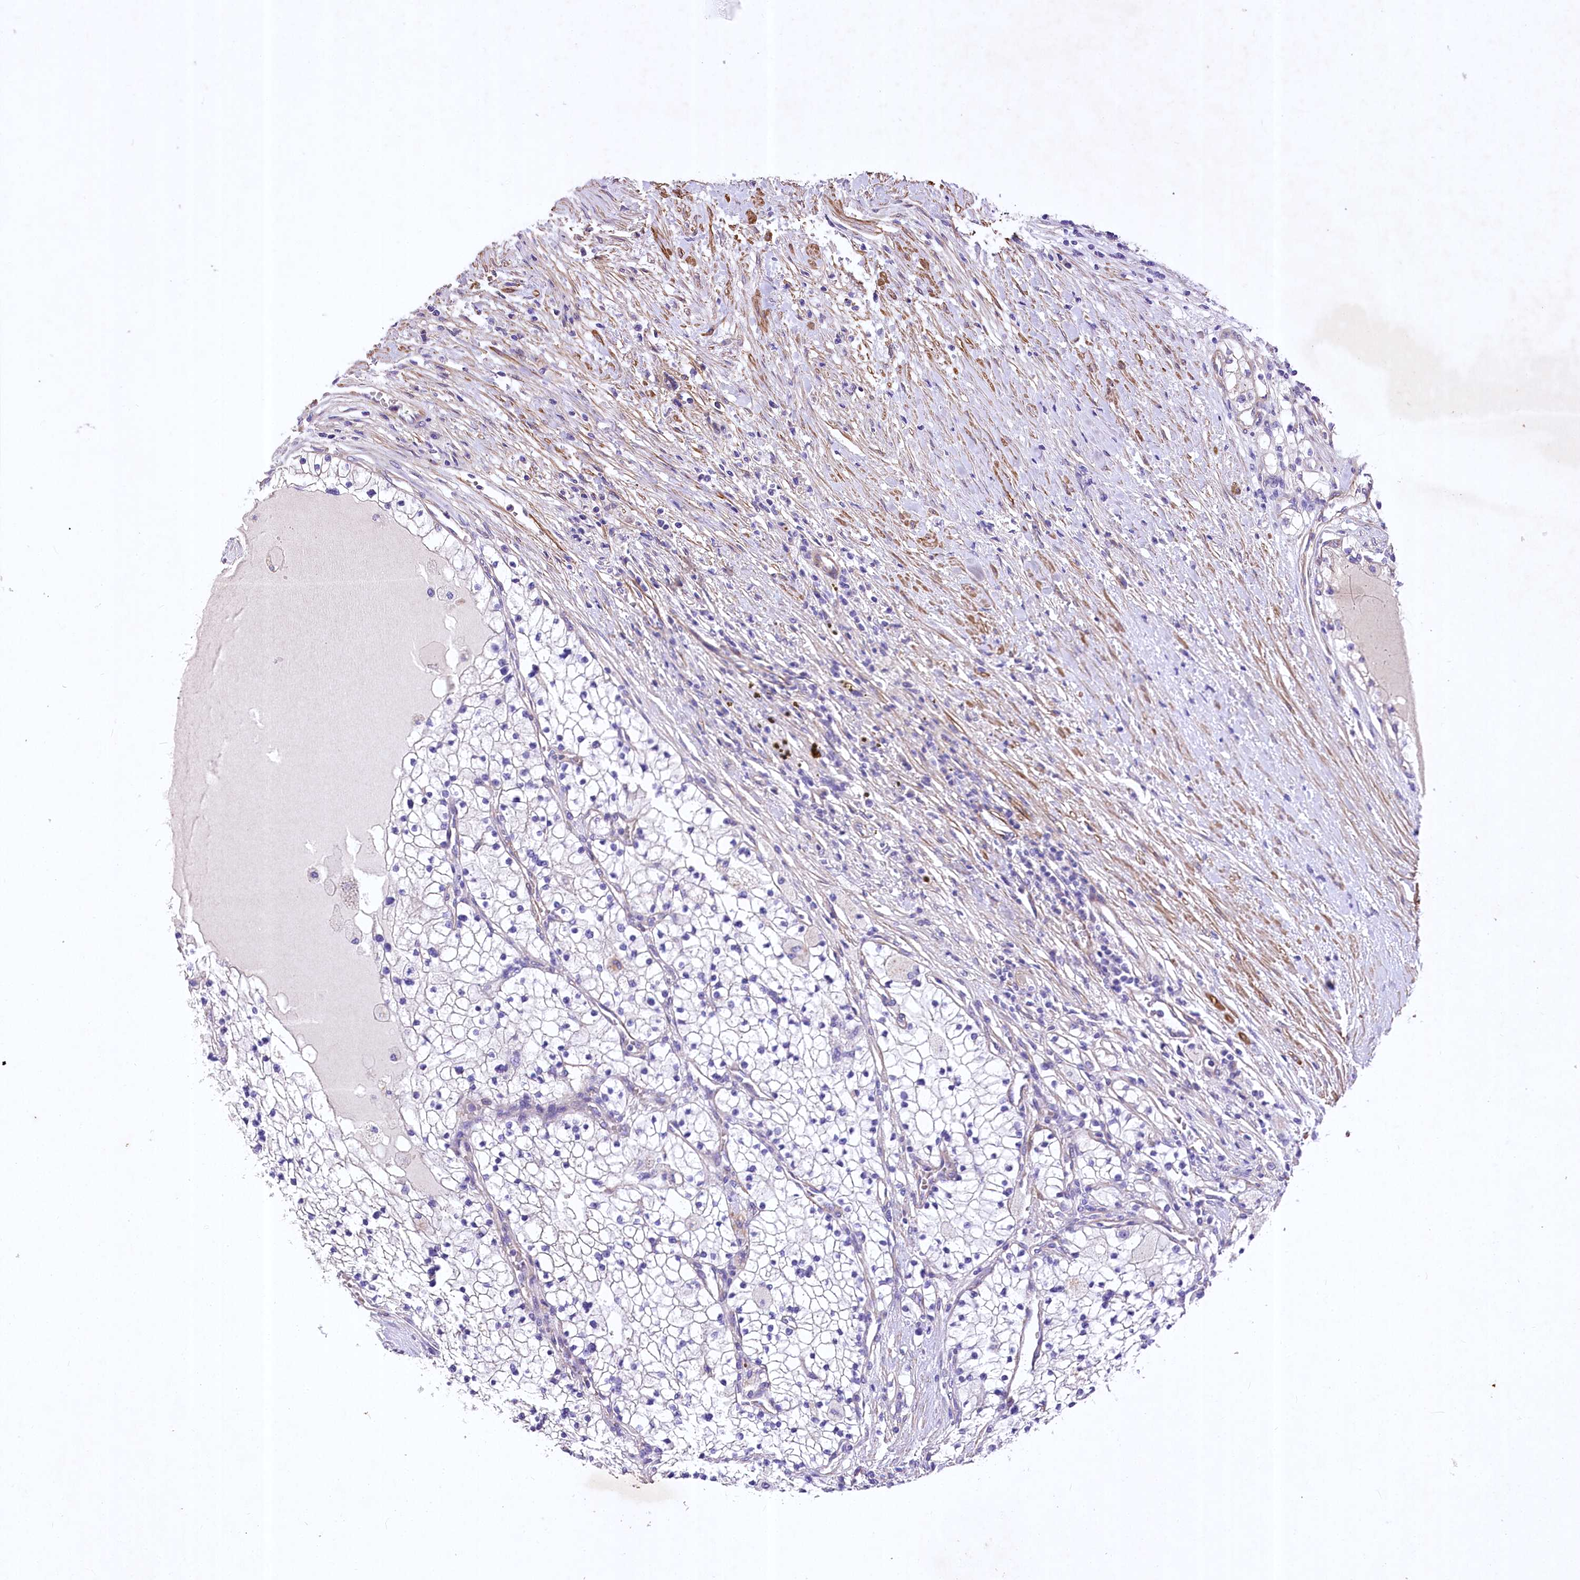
{"staining": {"intensity": "negative", "quantity": "none", "location": "none"}, "tissue": "renal cancer", "cell_type": "Tumor cells", "image_type": "cancer", "snomed": [{"axis": "morphology", "description": "Normal tissue, NOS"}, {"axis": "morphology", "description": "Adenocarcinoma, NOS"}, {"axis": "topography", "description": "Kidney"}], "caption": "There is no significant positivity in tumor cells of adenocarcinoma (renal).", "gene": "RDH16", "patient": {"sex": "male", "age": 68}}